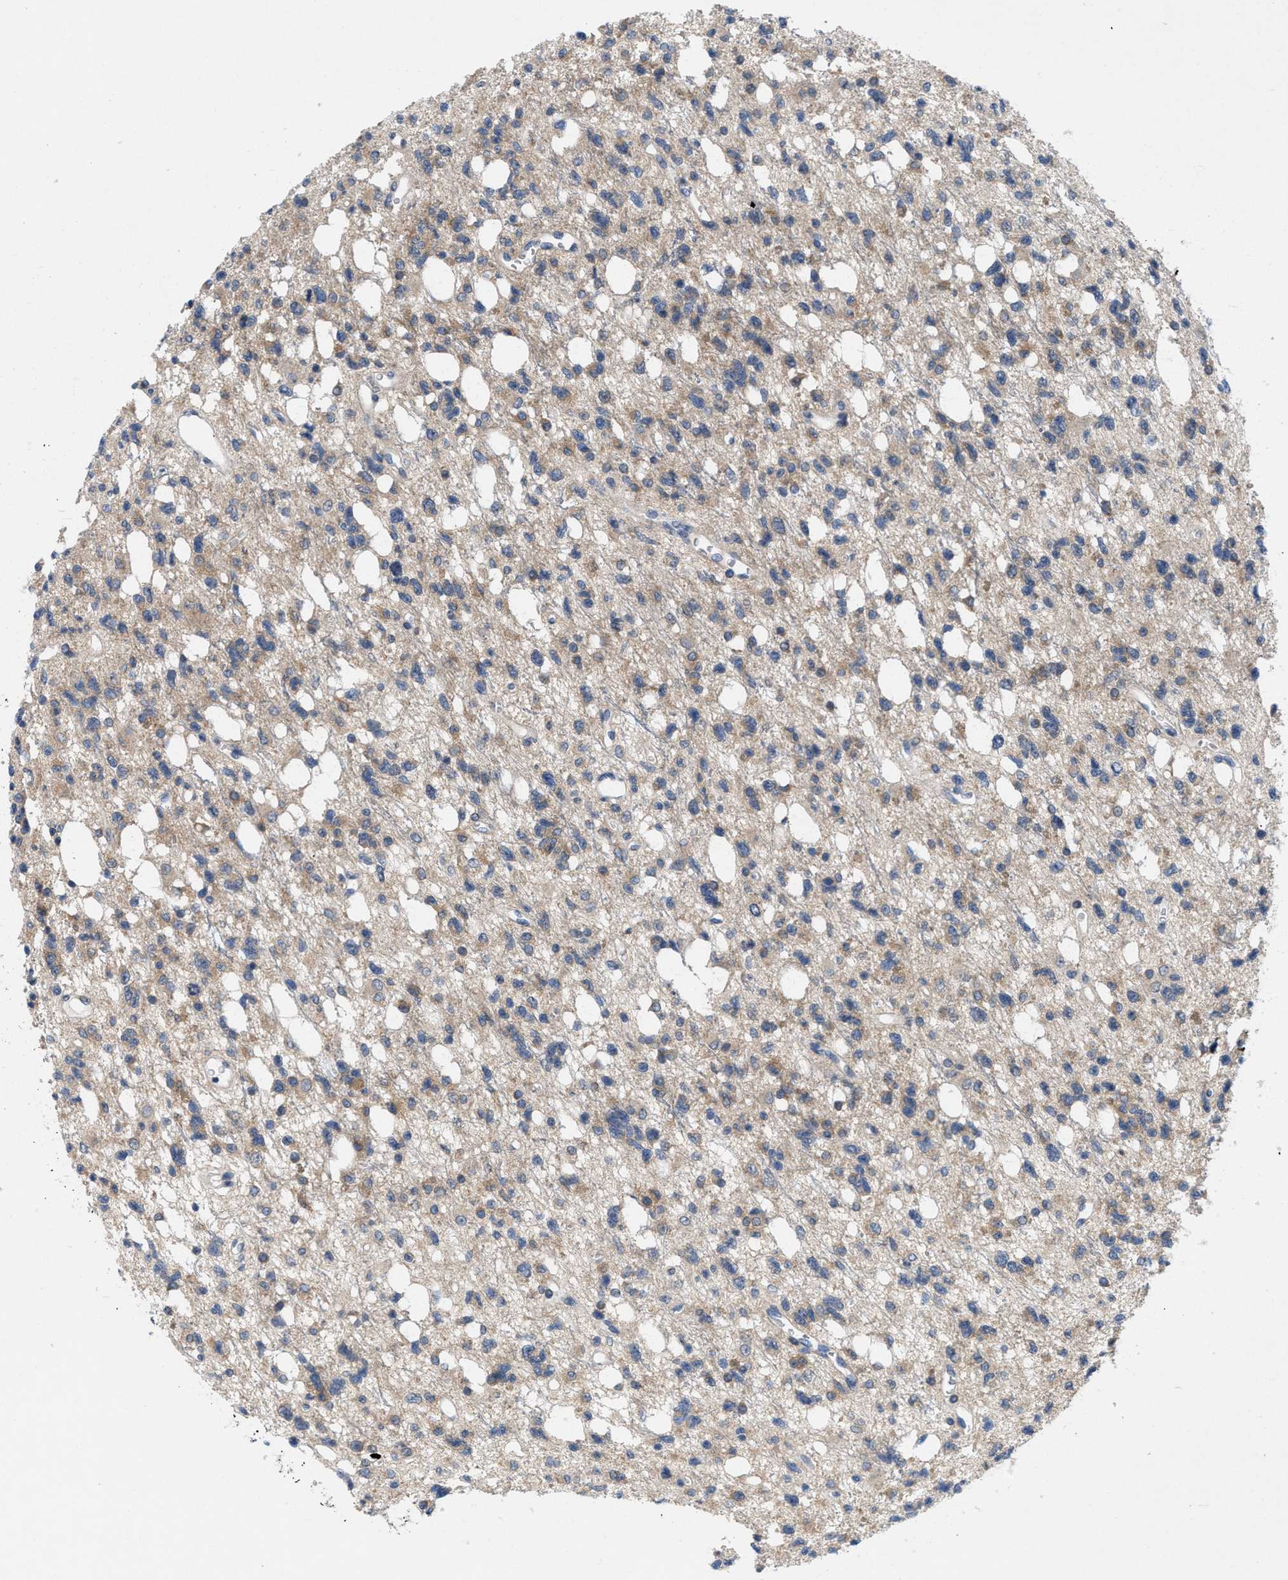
{"staining": {"intensity": "moderate", "quantity": "25%-75%", "location": "cytoplasmic/membranous"}, "tissue": "glioma", "cell_type": "Tumor cells", "image_type": "cancer", "snomed": [{"axis": "morphology", "description": "Glioma, malignant, High grade"}, {"axis": "topography", "description": "Brain"}], "caption": "This histopathology image displays IHC staining of glioma, with medium moderate cytoplasmic/membranous expression in approximately 25%-75% of tumor cells.", "gene": "WIPI2", "patient": {"sex": "female", "age": 62}}